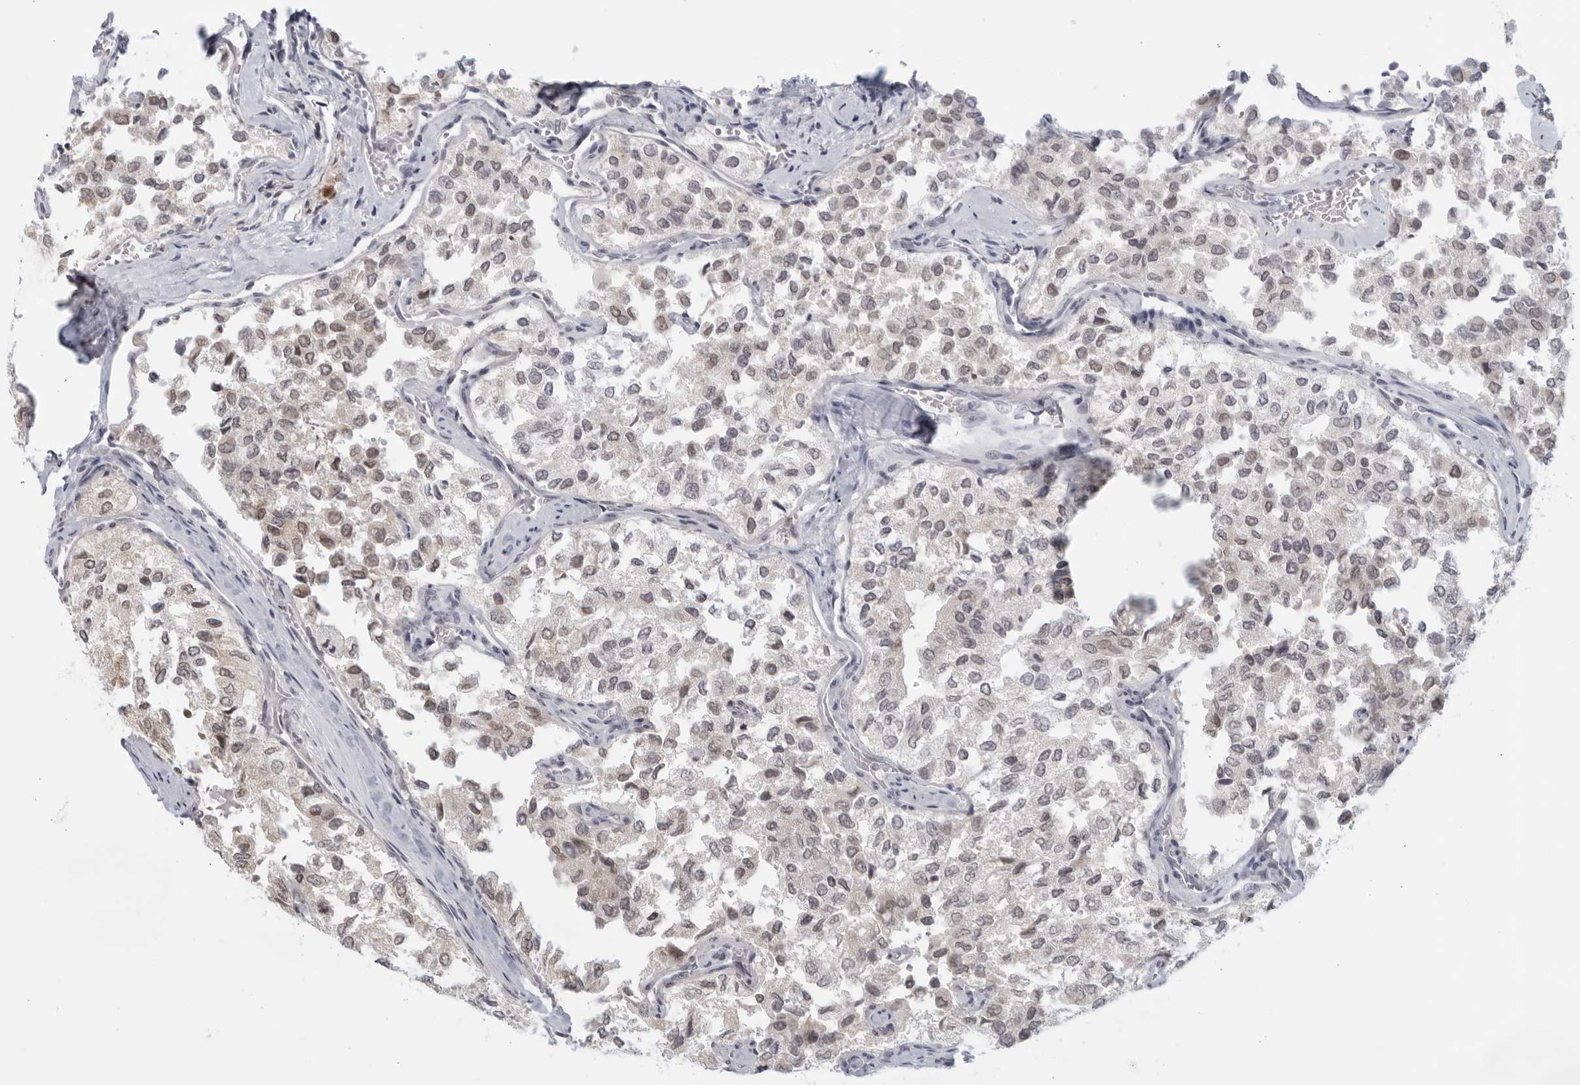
{"staining": {"intensity": "weak", "quantity": "25%-75%", "location": "nuclear"}, "tissue": "thyroid cancer", "cell_type": "Tumor cells", "image_type": "cancer", "snomed": [{"axis": "morphology", "description": "Follicular adenoma carcinoma, NOS"}, {"axis": "topography", "description": "Thyroid gland"}], "caption": "Tumor cells reveal weak nuclear positivity in about 25%-75% of cells in follicular adenoma carcinoma (thyroid).", "gene": "RAB11FIP3", "patient": {"sex": "male", "age": 75}}